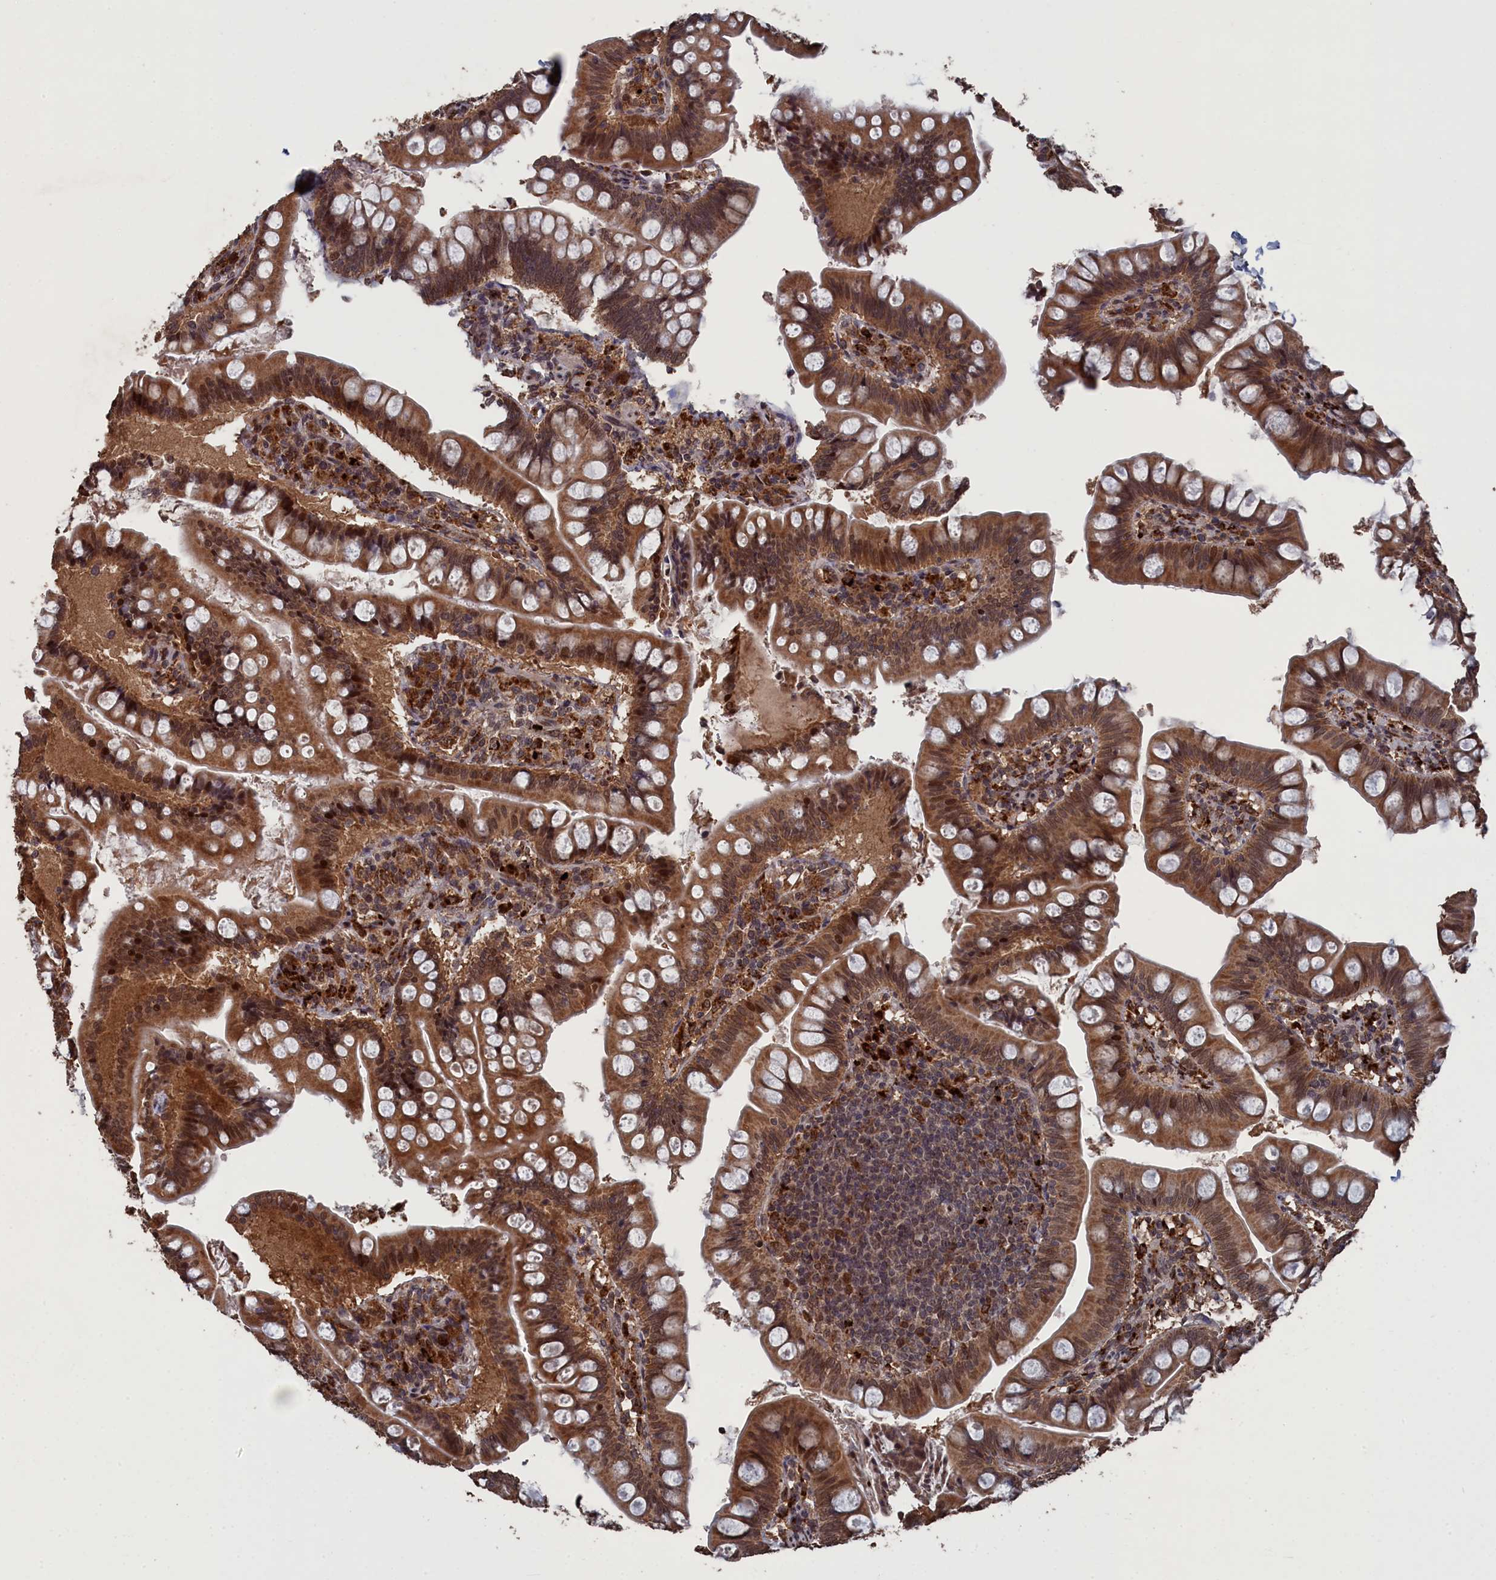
{"staining": {"intensity": "moderate", "quantity": ">75%", "location": "cytoplasmic/membranous,nuclear"}, "tissue": "small intestine", "cell_type": "Glandular cells", "image_type": "normal", "snomed": [{"axis": "morphology", "description": "Normal tissue, NOS"}, {"axis": "topography", "description": "Small intestine"}], "caption": "The micrograph exhibits staining of benign small intestine, revealing moderate cytoplasmic/membranous,nuclear protein staining (brown color) within glandular cells. Nuclei are stained in blue.", "gene": "CEACAM21", "patient": {"sex": "male", "age": 7}}